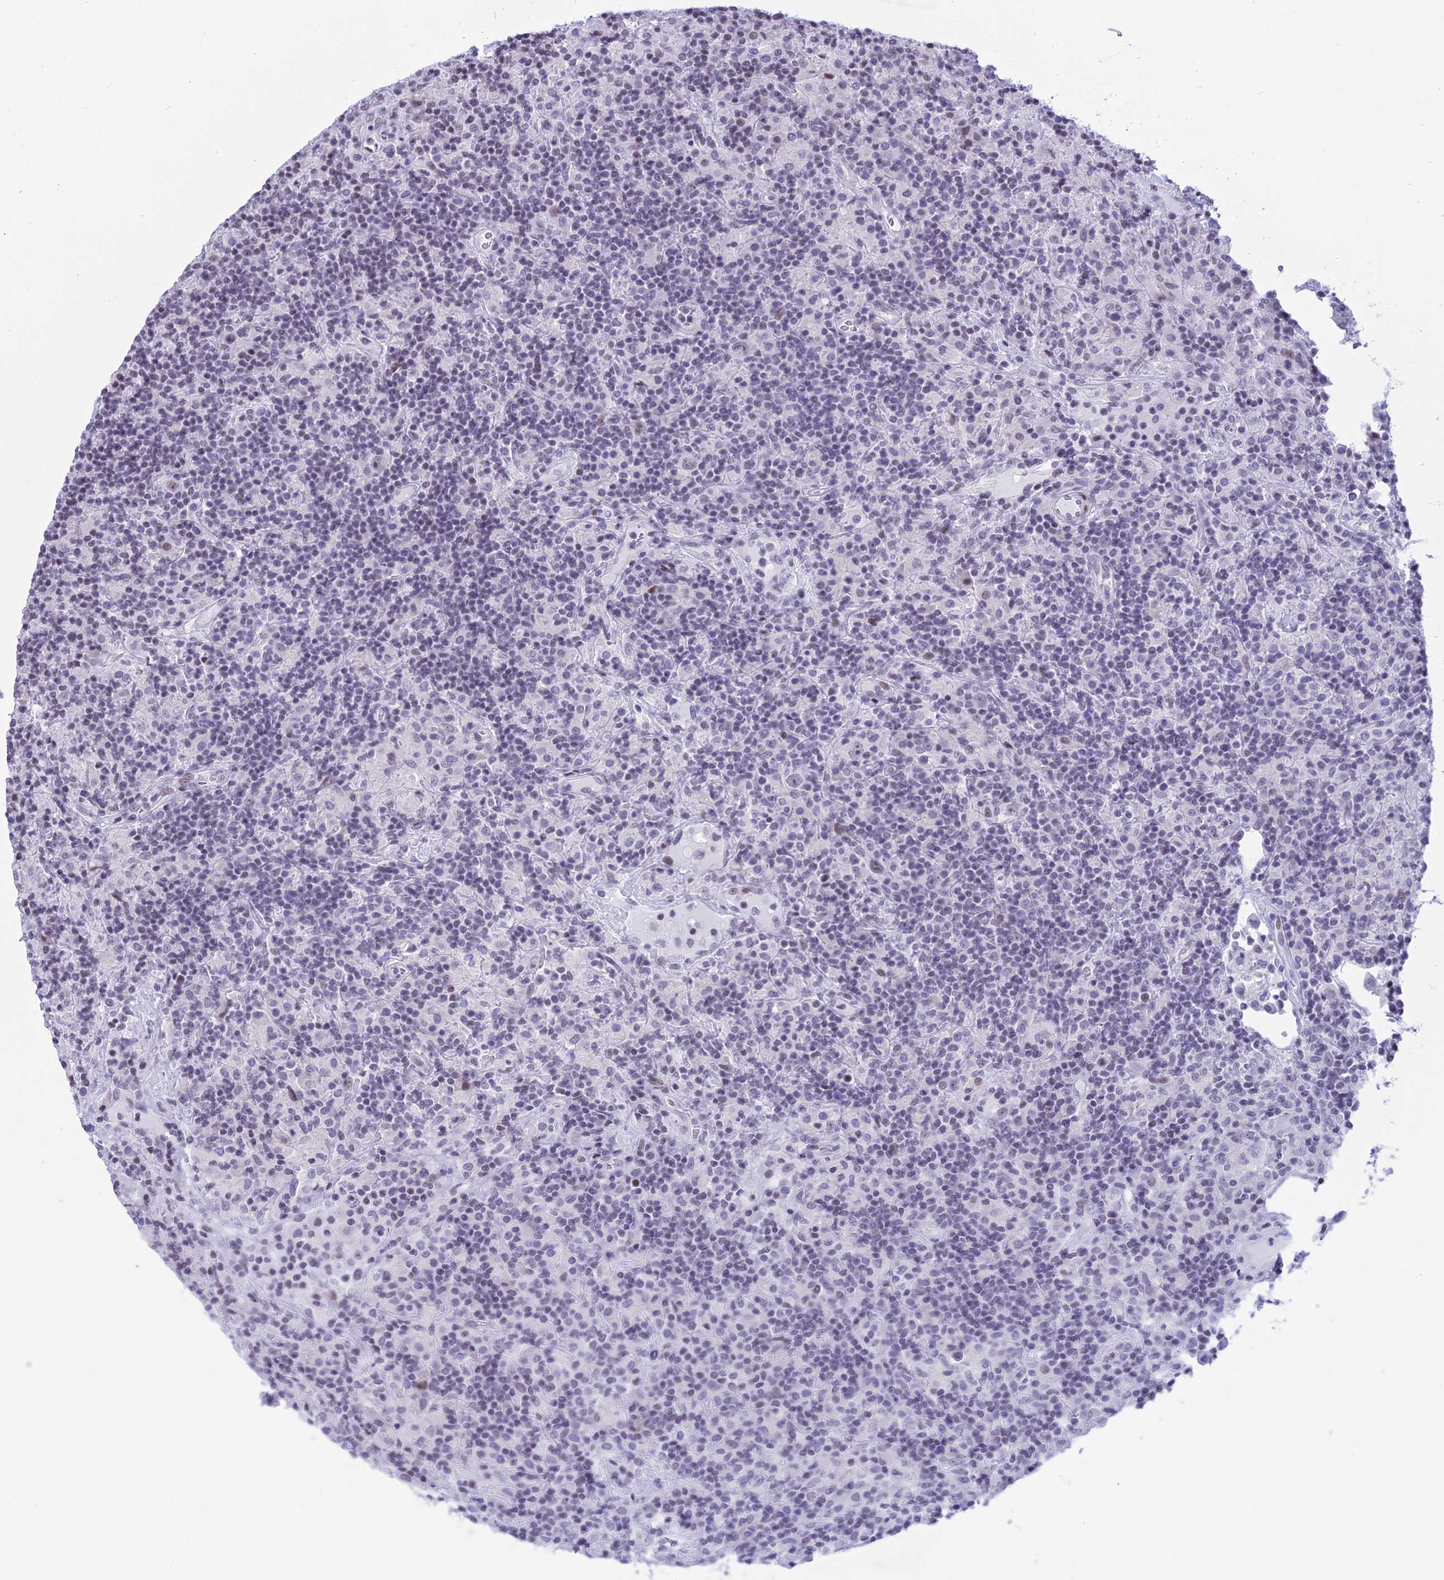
{"staining": {"intensity": "weak", "quantity": "25%-75%", "location": "nuclear"}, "tissue": "lymphoma", "cell_type": "Tumor cells", "image_type": "cancer", "snomed": [{"axis": "morphology", "description": "Hodgkin's disease, NOS"}, {"axis": "topography", "description": "Lymph node"}], "caption": "Protein staining displays weak nuclear staining in approximately 25%-75% of tumor cells in lymphoma.", "gene": "SPIRE2", "patient": {"sex": "male", "age": 70}}